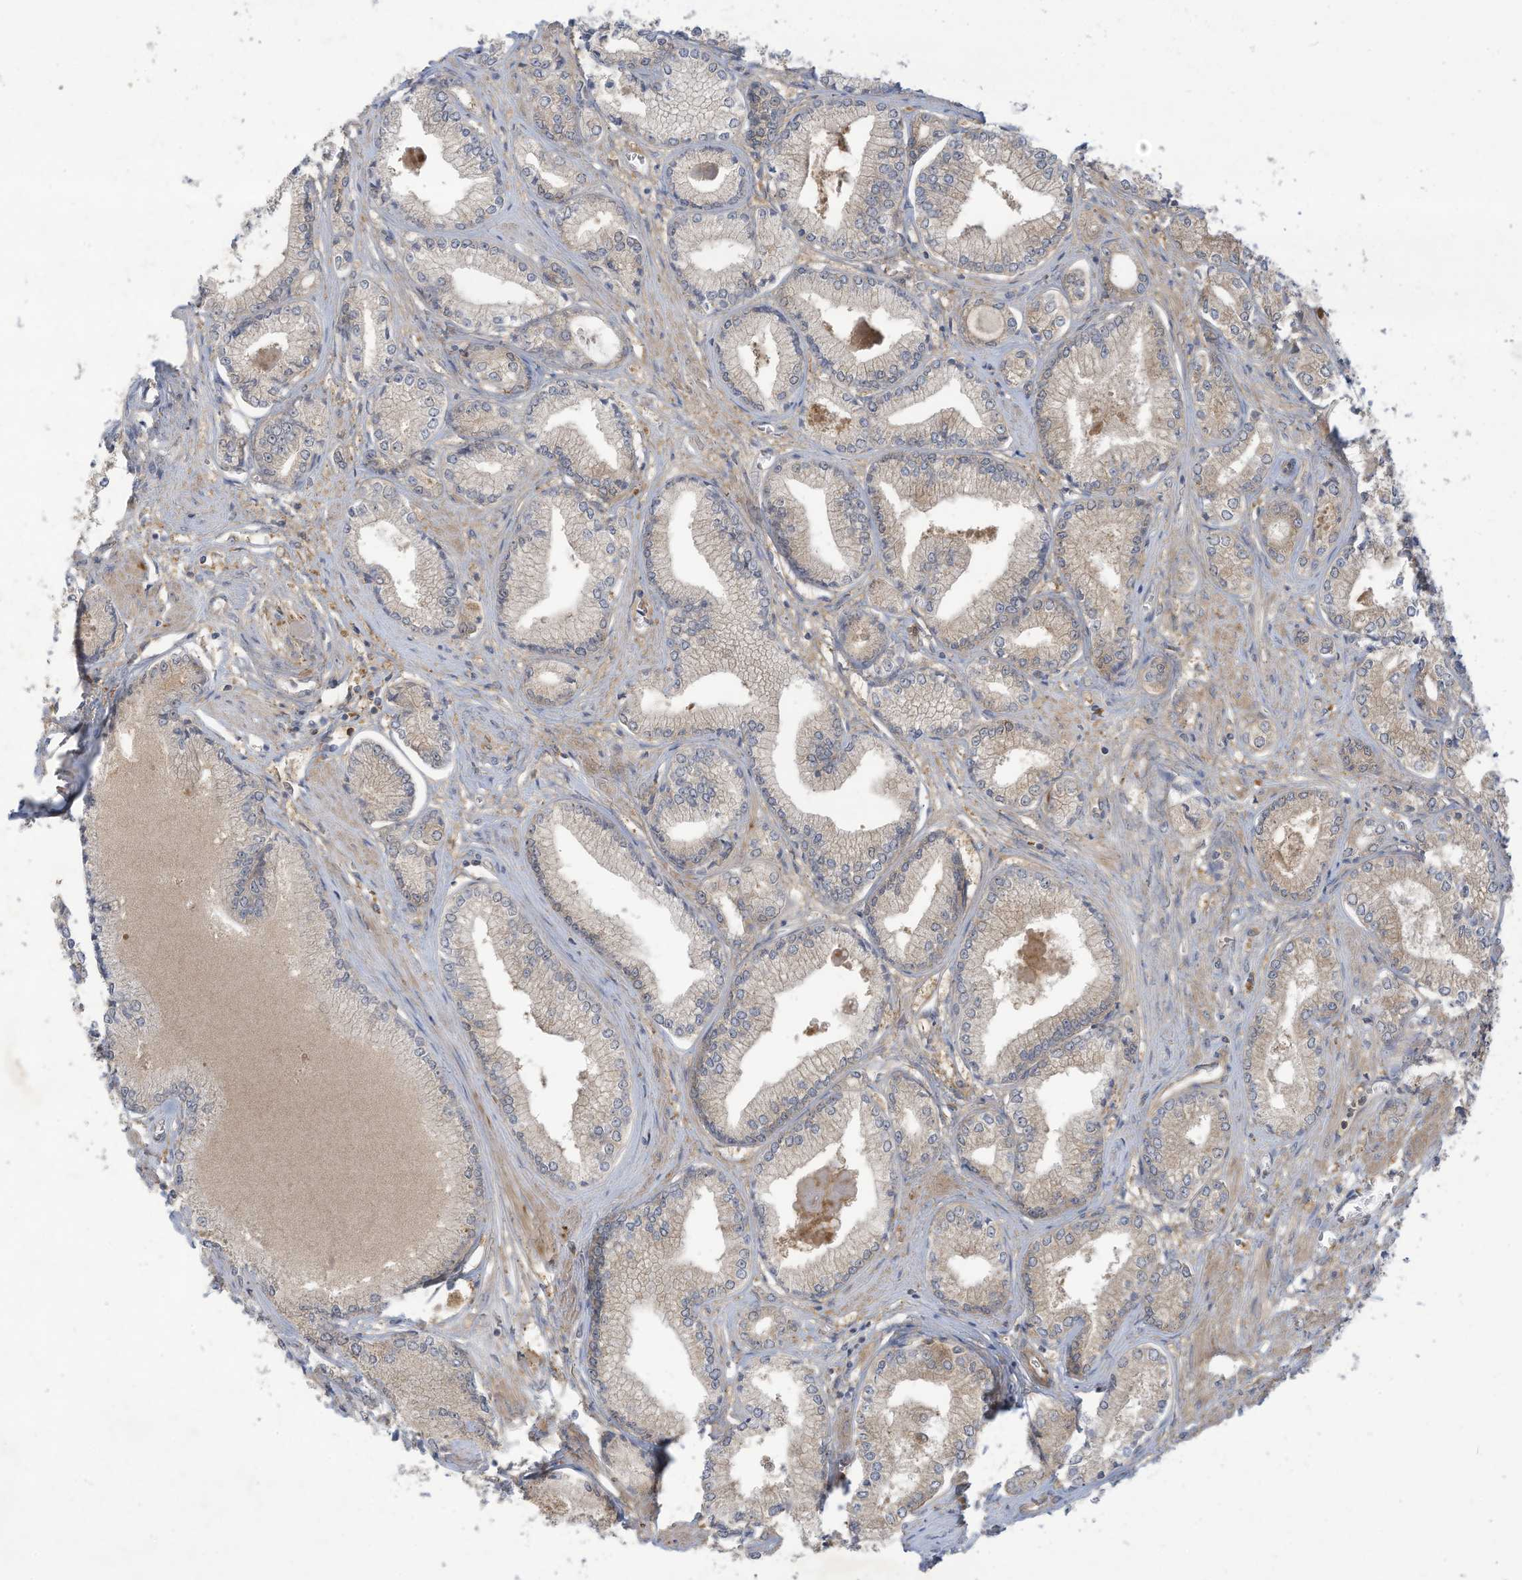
{"staining": {"intensity": "weak", "quantity": "<25%", "location": "cytoplasmic/membranous"}, "tissue": "prostate cancer", "cell_type": "Tumor cells", "image_type": "cancer", "snomed": [{"axis": "morphology", "description": "Adenocarcinoma, Low grade"}, {"axis": "topography", "description": "Prostate"}], "caption": "This is an immunohistochemistry image of adenocarcinoma (low-grade) (prostate). There is no staining in tumor cells.", "gene": "ADI1", "patient": {"sex": "male", "age": 60}}